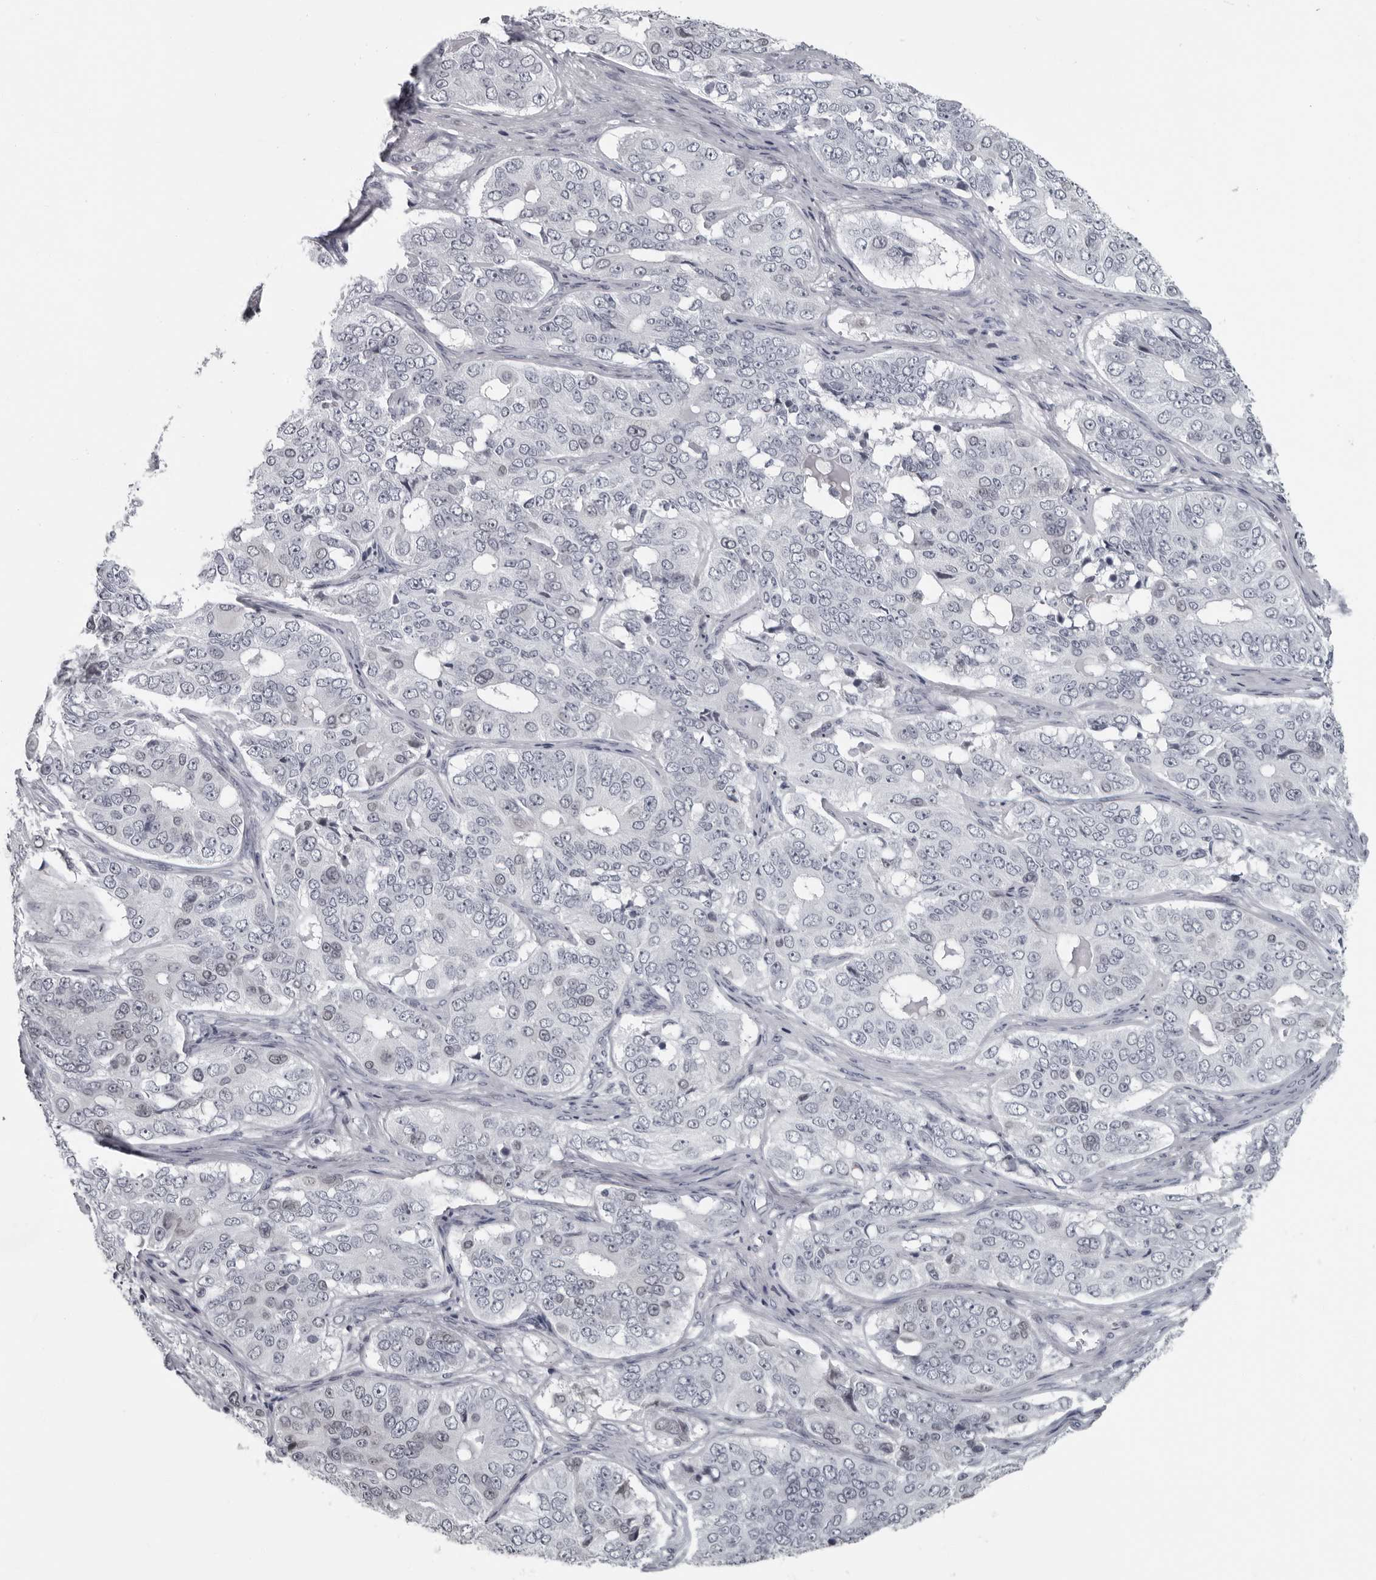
{"staining": {"intensity": "negative", "quantity": "none", "location": "none"}, "tissue": "ovarian cancer", "cell_type": "Tumor cells", "image_type": "cancer", "snomed": [{"axis": "morphology", "description": "Carcinoma, endometroid"}, {"axis": "topography", "description": "Ovary"}], "caption": "Immunohistochemistry of ovarian cancer displays no expression in tumor cells. (Stains: DAB immunohistochemistry (IHC) with hematoxylin counter stain, Microscopy: brightfield microscopy at high magnification).", "gene": "LZIC", "patient": {"sex": "female", "age": 51}}